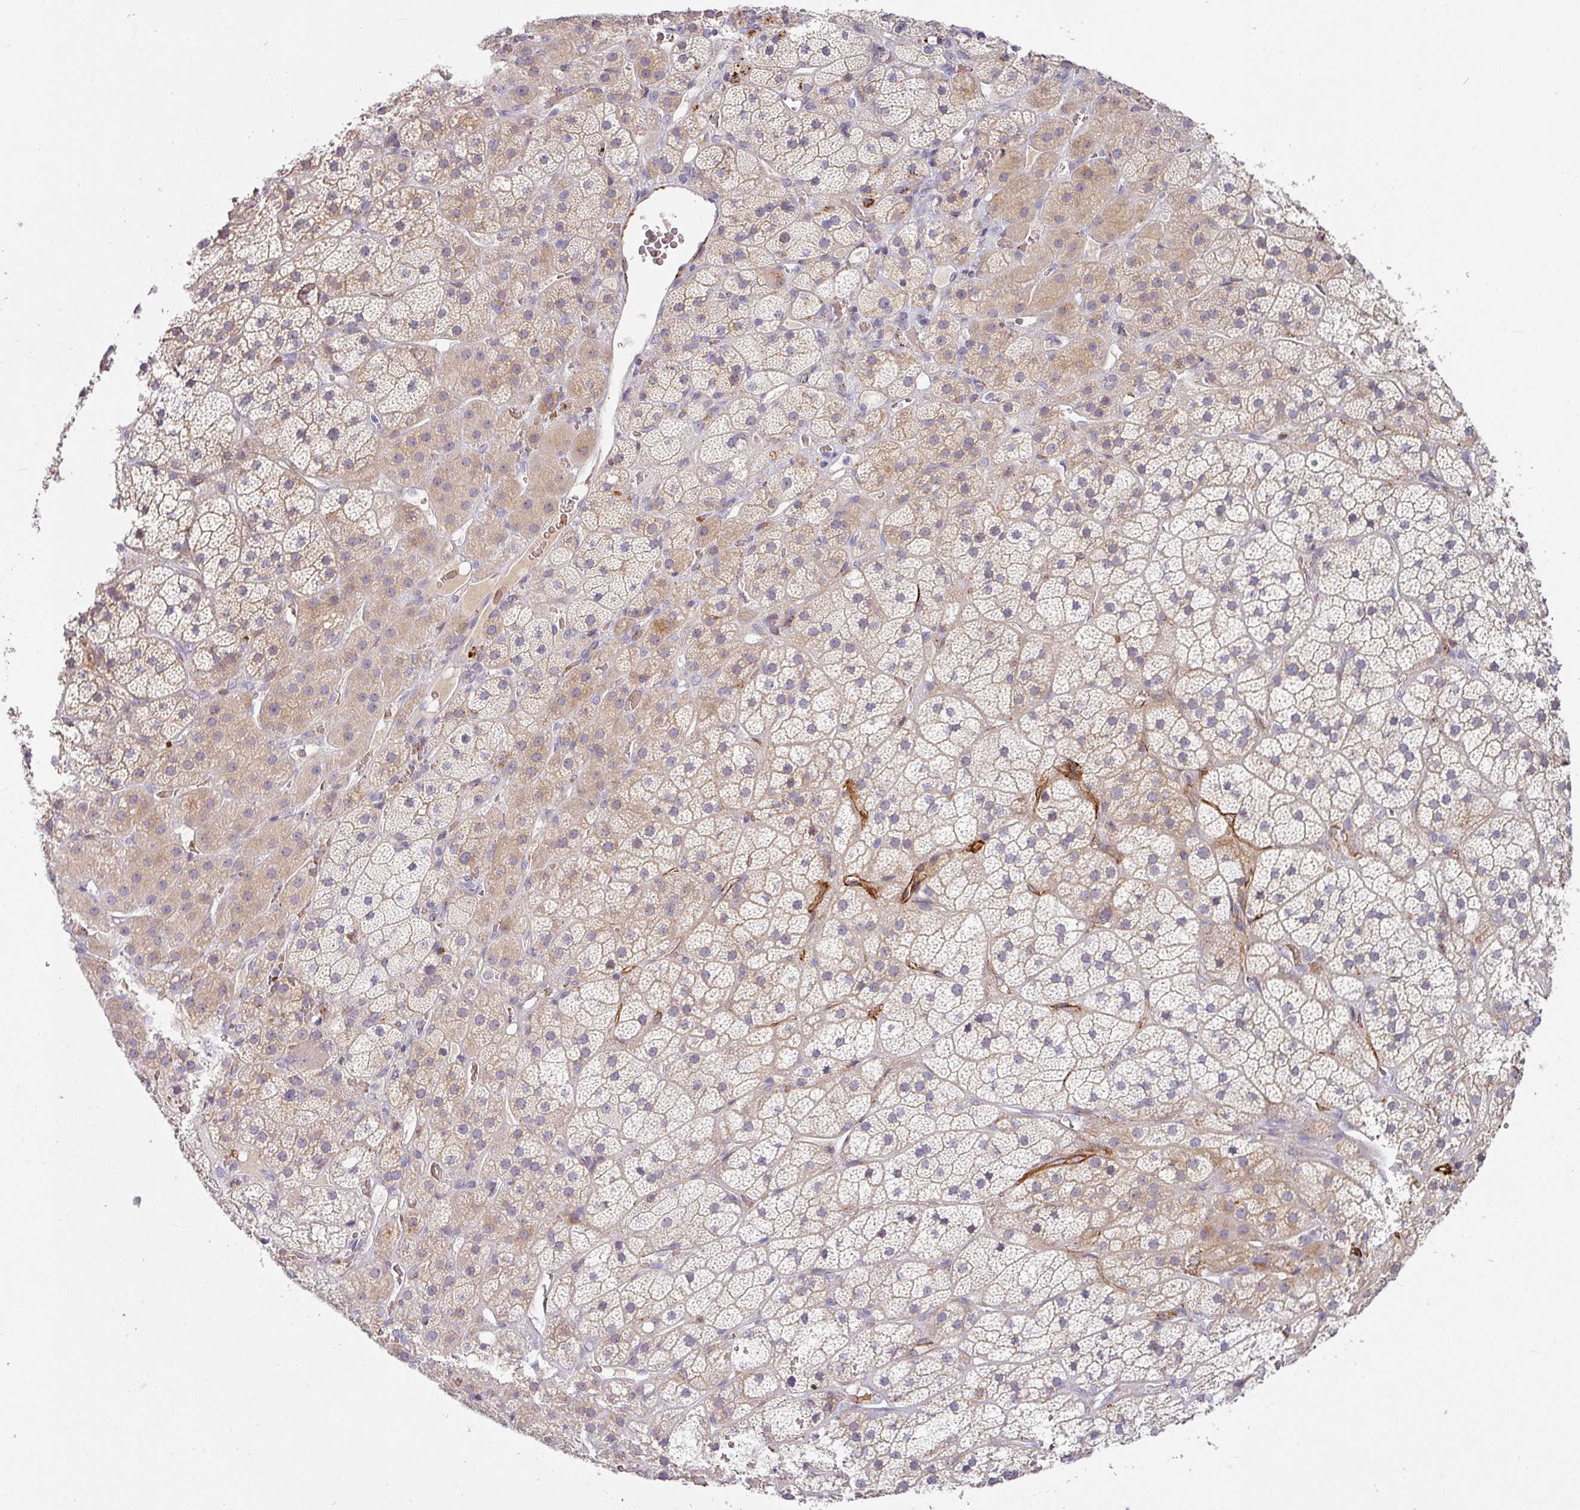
{"staining": {"intensity": "weak", "quantity": "25%-75%", "location": "cytoplasmic/membranous"}, "tissue": "adrenal gland", "cell_type": "Glandular cells", "image_type": "normal", "snomed": [{"axis": "morphology", "description": "Normal tissue, NOS"}, {"axis": "topography", "description": "Adrenal gland"}], "caption": "Protein analysis of benign adrenal gland displays weak cytoplasmic/membranous positivity in about 25%-75% of glandular cells. The protein of interest is shown in brown color, while the nuclei are stained blue.", "gene": "PRODH2", "patient": {"sex": "male", "age": 57}}